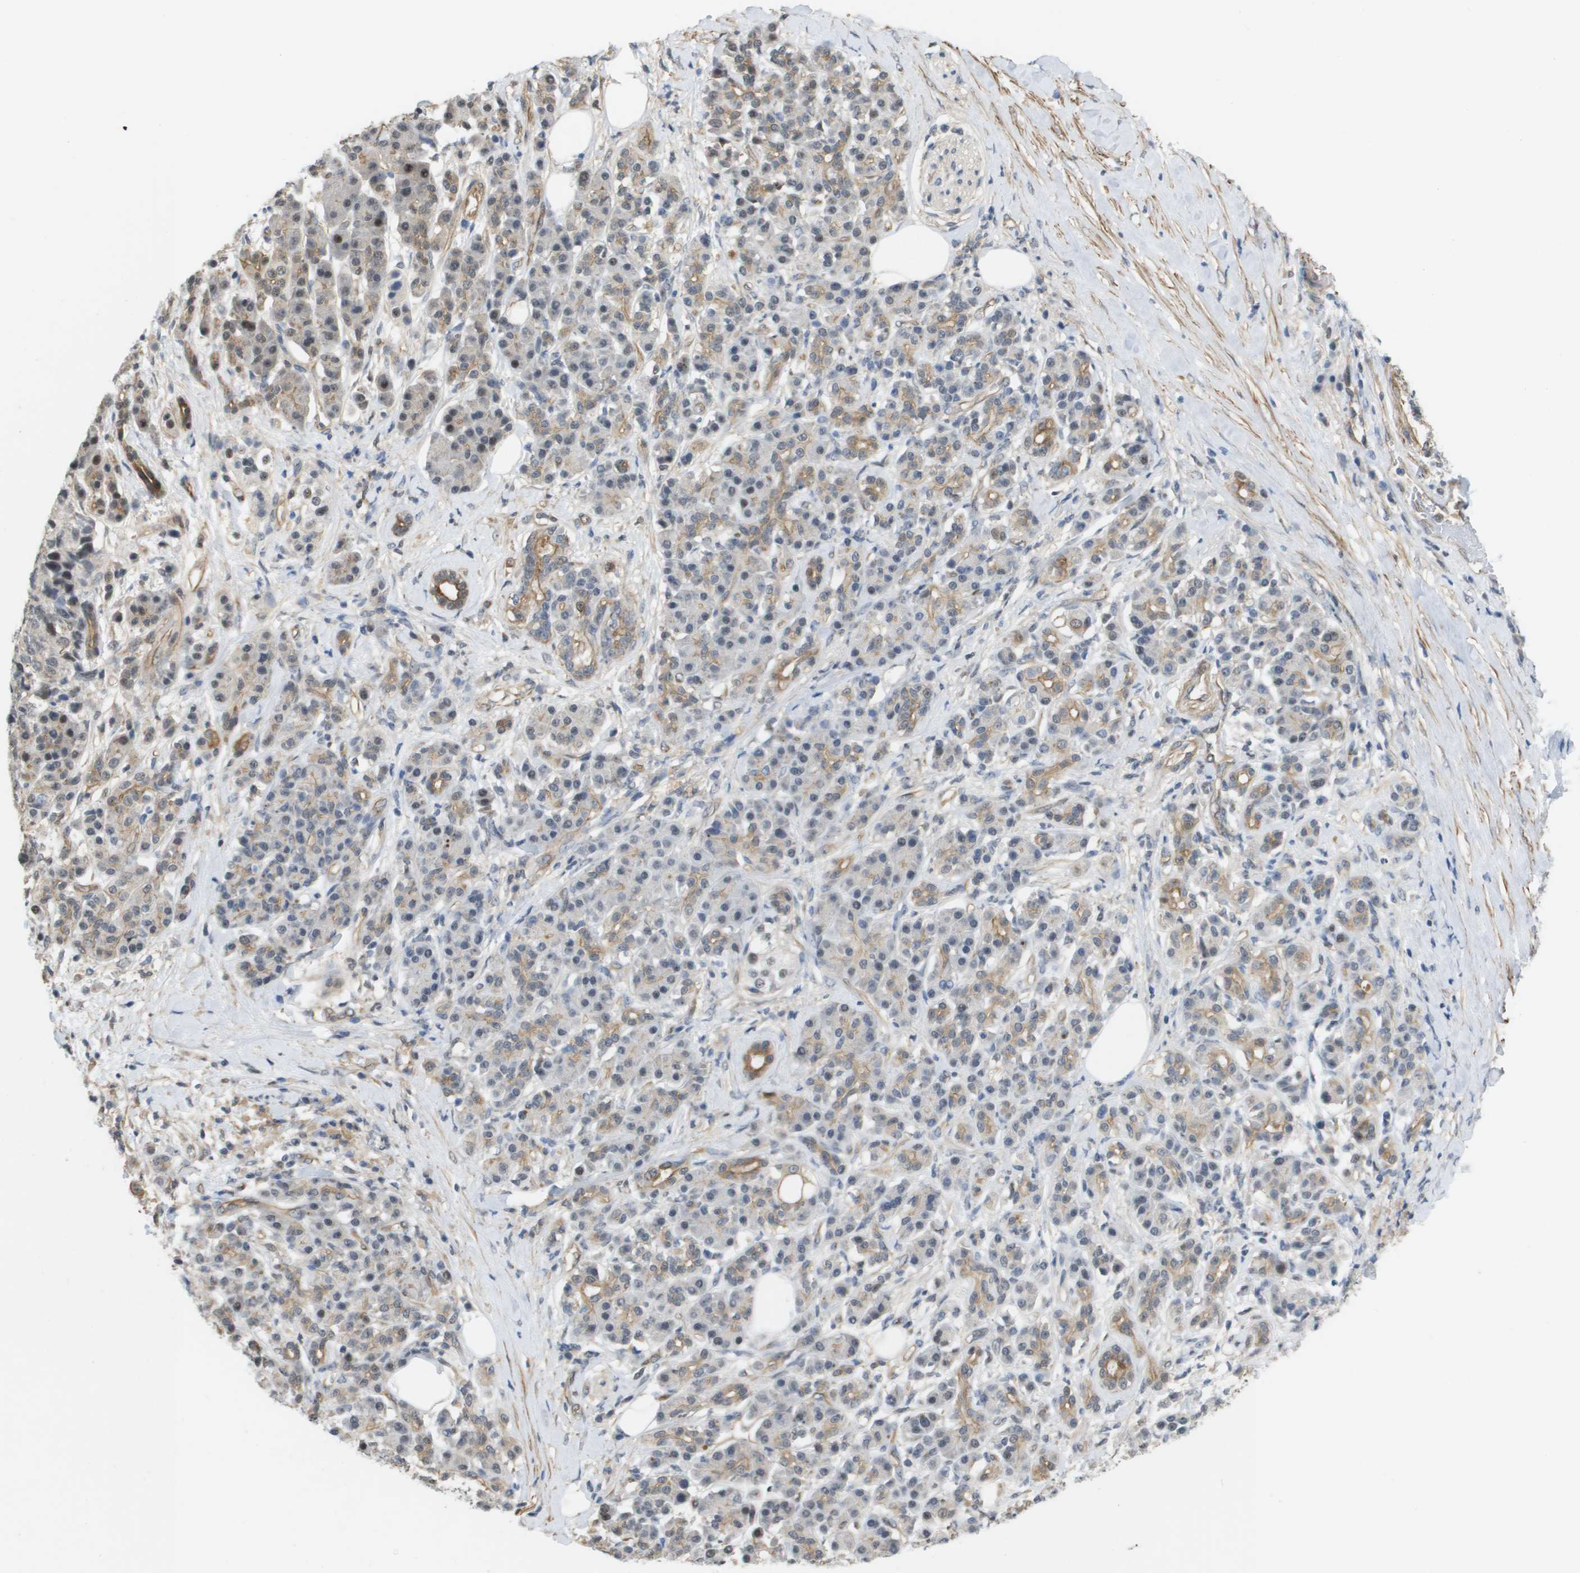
{"staining": {"intensity": "moderate", "quantity": "<25%", "location": "cytoplasmic/membranous,nuclear"}, "tissue": "pancreatic cancer", "cell_type": "Tumor cells", "image_type": "cancer", "snomed": [{"axis": "morphology", "description": "Adenocarcinoma, NOS"}, {"axis": "topography", "description": "Pancreas"}], "caption": "A brown stain shows moderate cytoplasmic/membranous and nuclear staining of a protein in human pancreatic adenocarcinoma tumor cells. (Stains: DAB in brown, nuclei in blue, Microscopy: brightfield microscopy at high magnification).", "gene": "RNF112", "patient": {"sex": "female", "age": 56}}